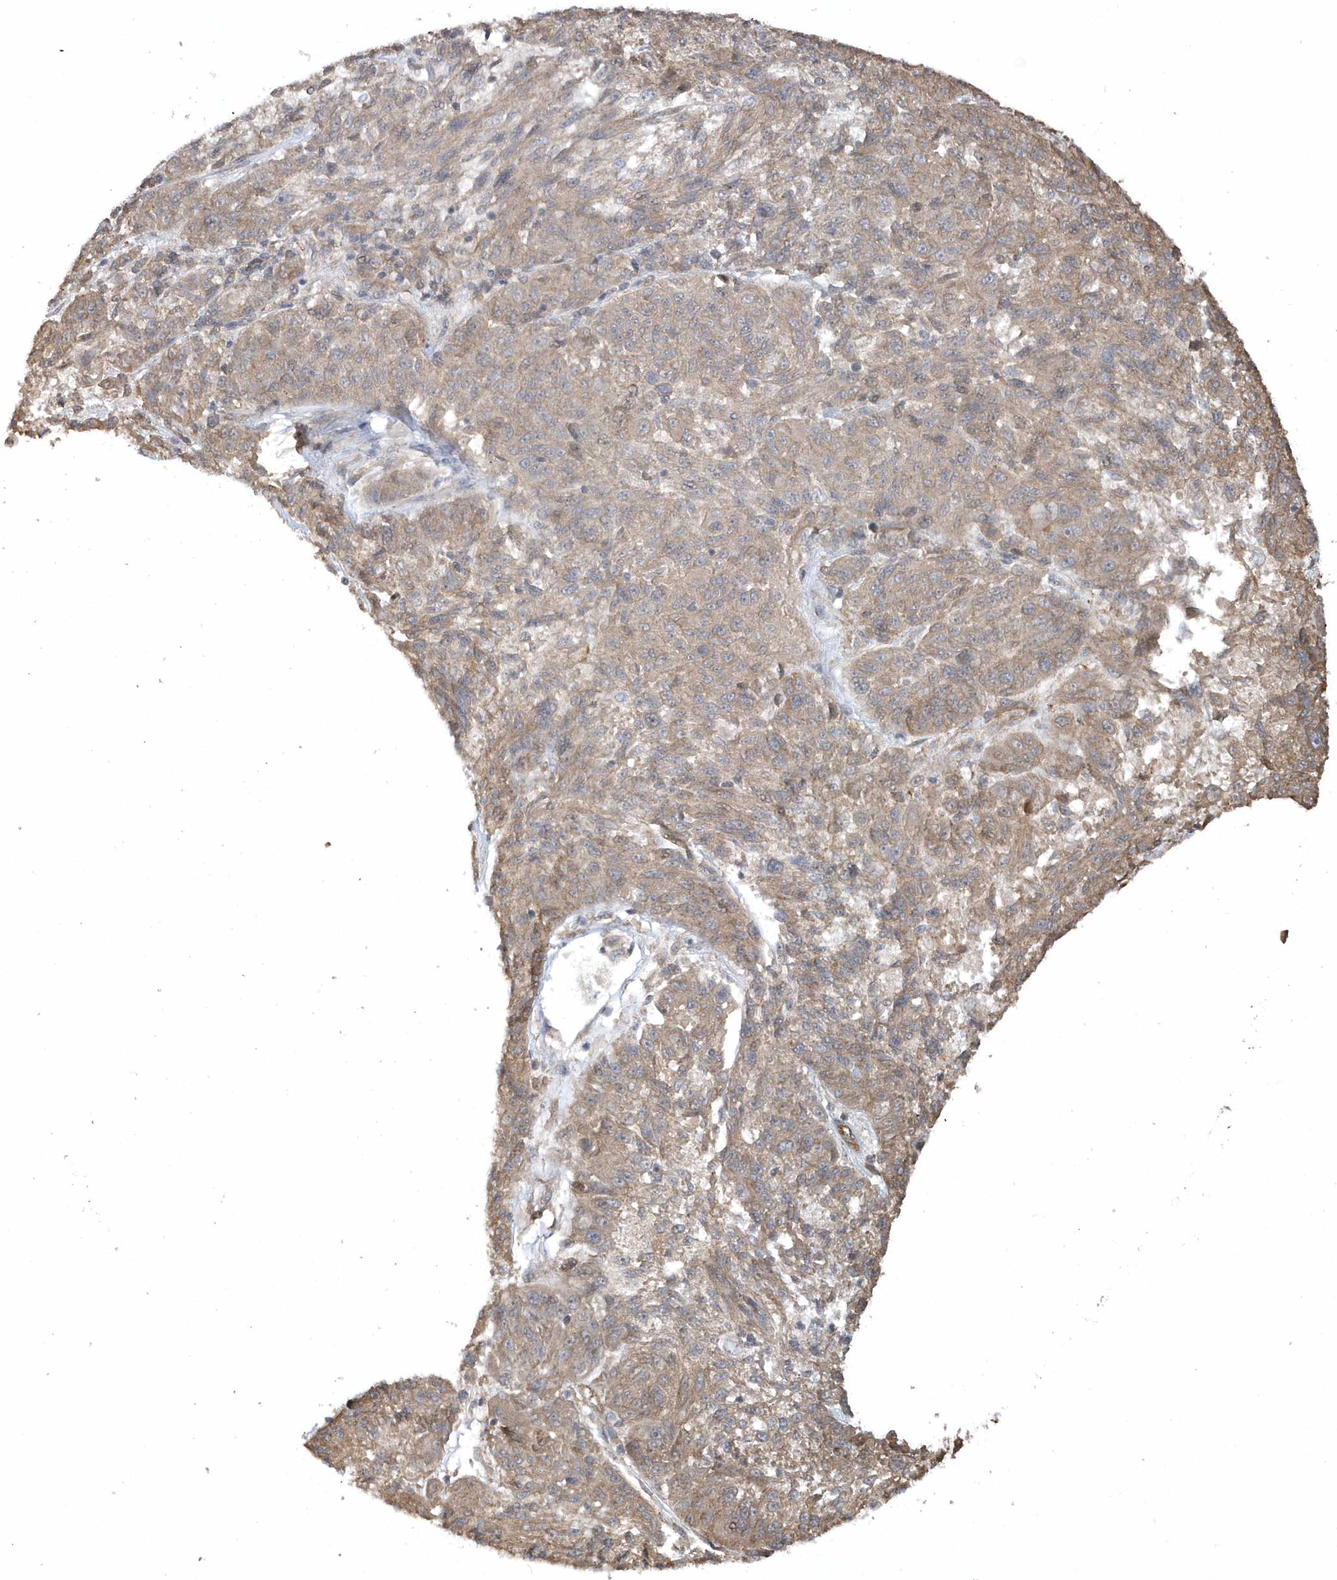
{"staining": {"intensity": "weak", "quantity": ">75%", "location": "cytoplasmic/membranous"}, "tissue": "melanoma", "cell_type": "Tumor cells", "image_type": "cancer", "snomed": [{"axis": "morphology", "description": "Malignant melanoma, NOS"}, {"axis": "topography", "description": "Skin"}], "caption": "Protein staining by immunohistochemistry (IHC) exhibits weak cytoplasmic/membranous expression in about >75% of tumor cells in melanoma.", "gene": "HERPUD1", "patient": {"sex": "male", "age": 53}}